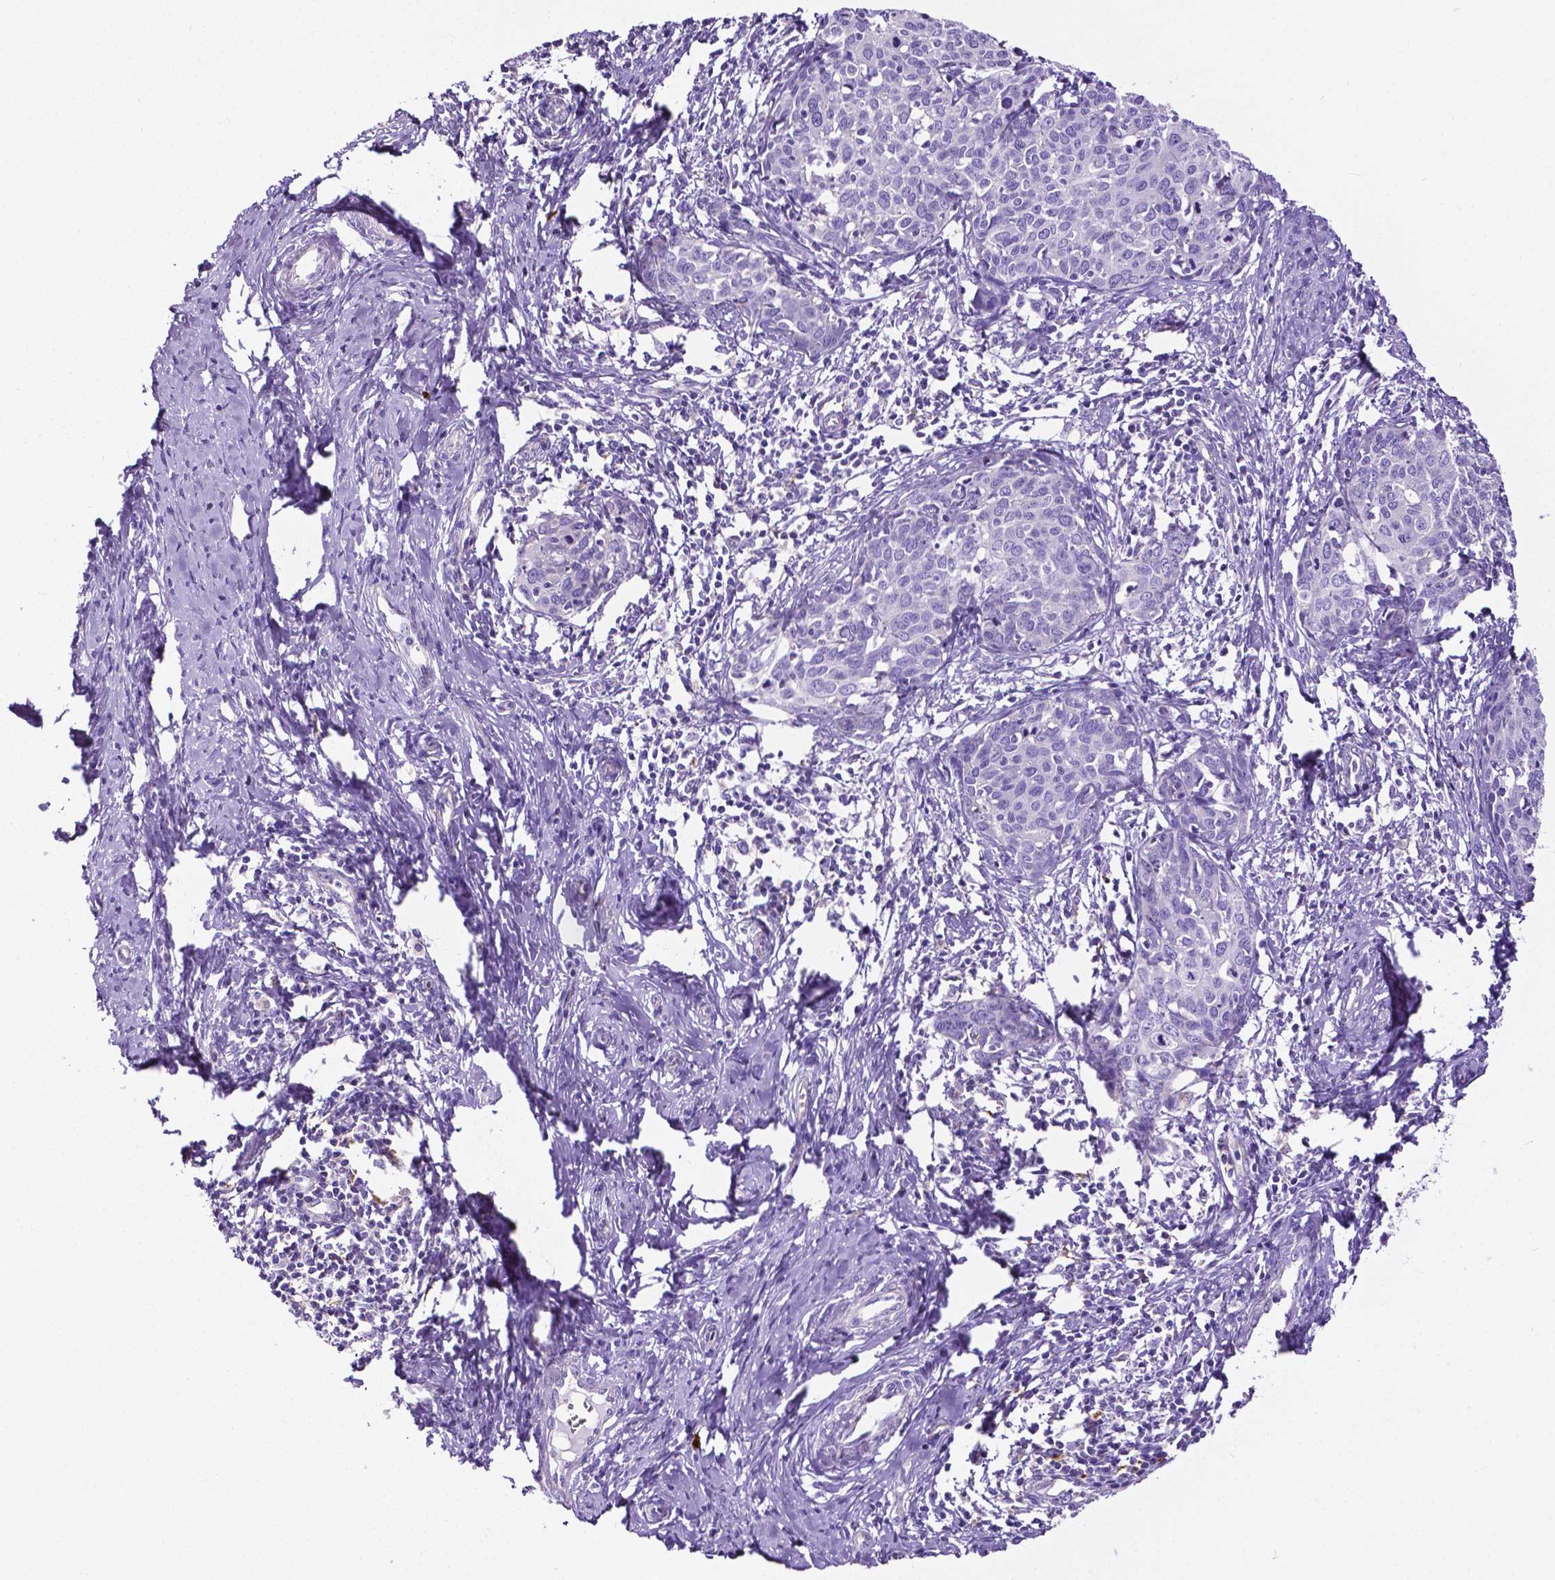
{"staining": {"intensity": "negative", "quantity": "none", "location": "none"}, "tissue": "cervical cancer", "cell_type": "Tumor cells", "image_type": "cancer", "snomed": [{"axis": "morphology", "description": "Squamous cell carcinoma, NOS"}, {"axis": "topography", "description": "Cervix"}], "caption": "Squamous cell carcinoma (cervical) was stained to show a protein in brown. There is no significant positivity in tumor cells.", "gene": "MMP9", "patient": {"sex": "female", "age": 62}}